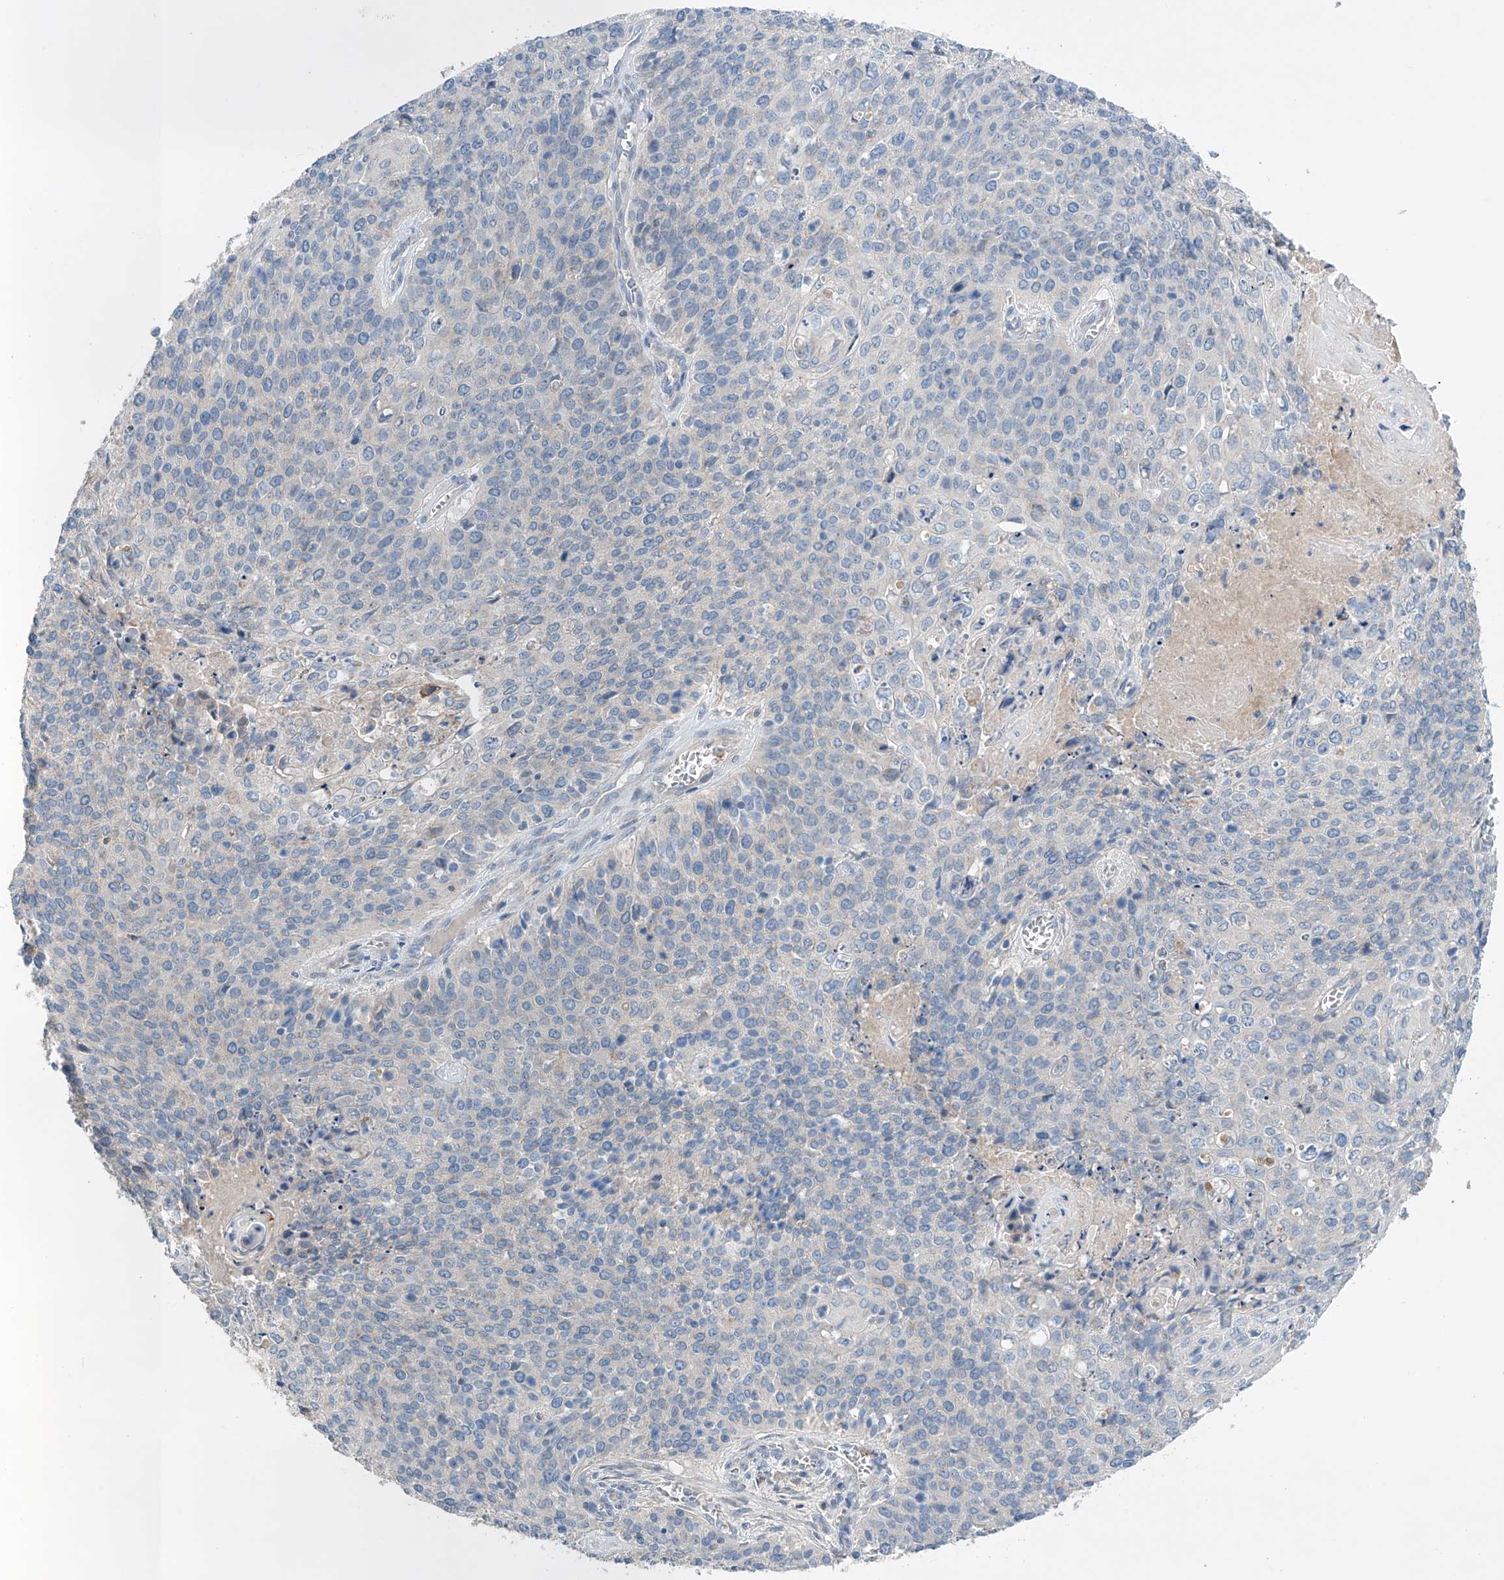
{"staining": {"intensity": "negative", "quantity": "none", "location": "none"}, "tissue": "cervical cancer", "cell_type": "Tumor cells", "image_type": "cancer", "snomed": [{"axis": "morphology", "description": "Squamous cell carcinoma, NOS"}, {"axis": "topography", "description": "Cervix"}], "caption": "The image reveals no significant positivity in tumor cells of cervical cancer.", "gene": "GPC4", "patient": {"sex": "female", "age": 39}}